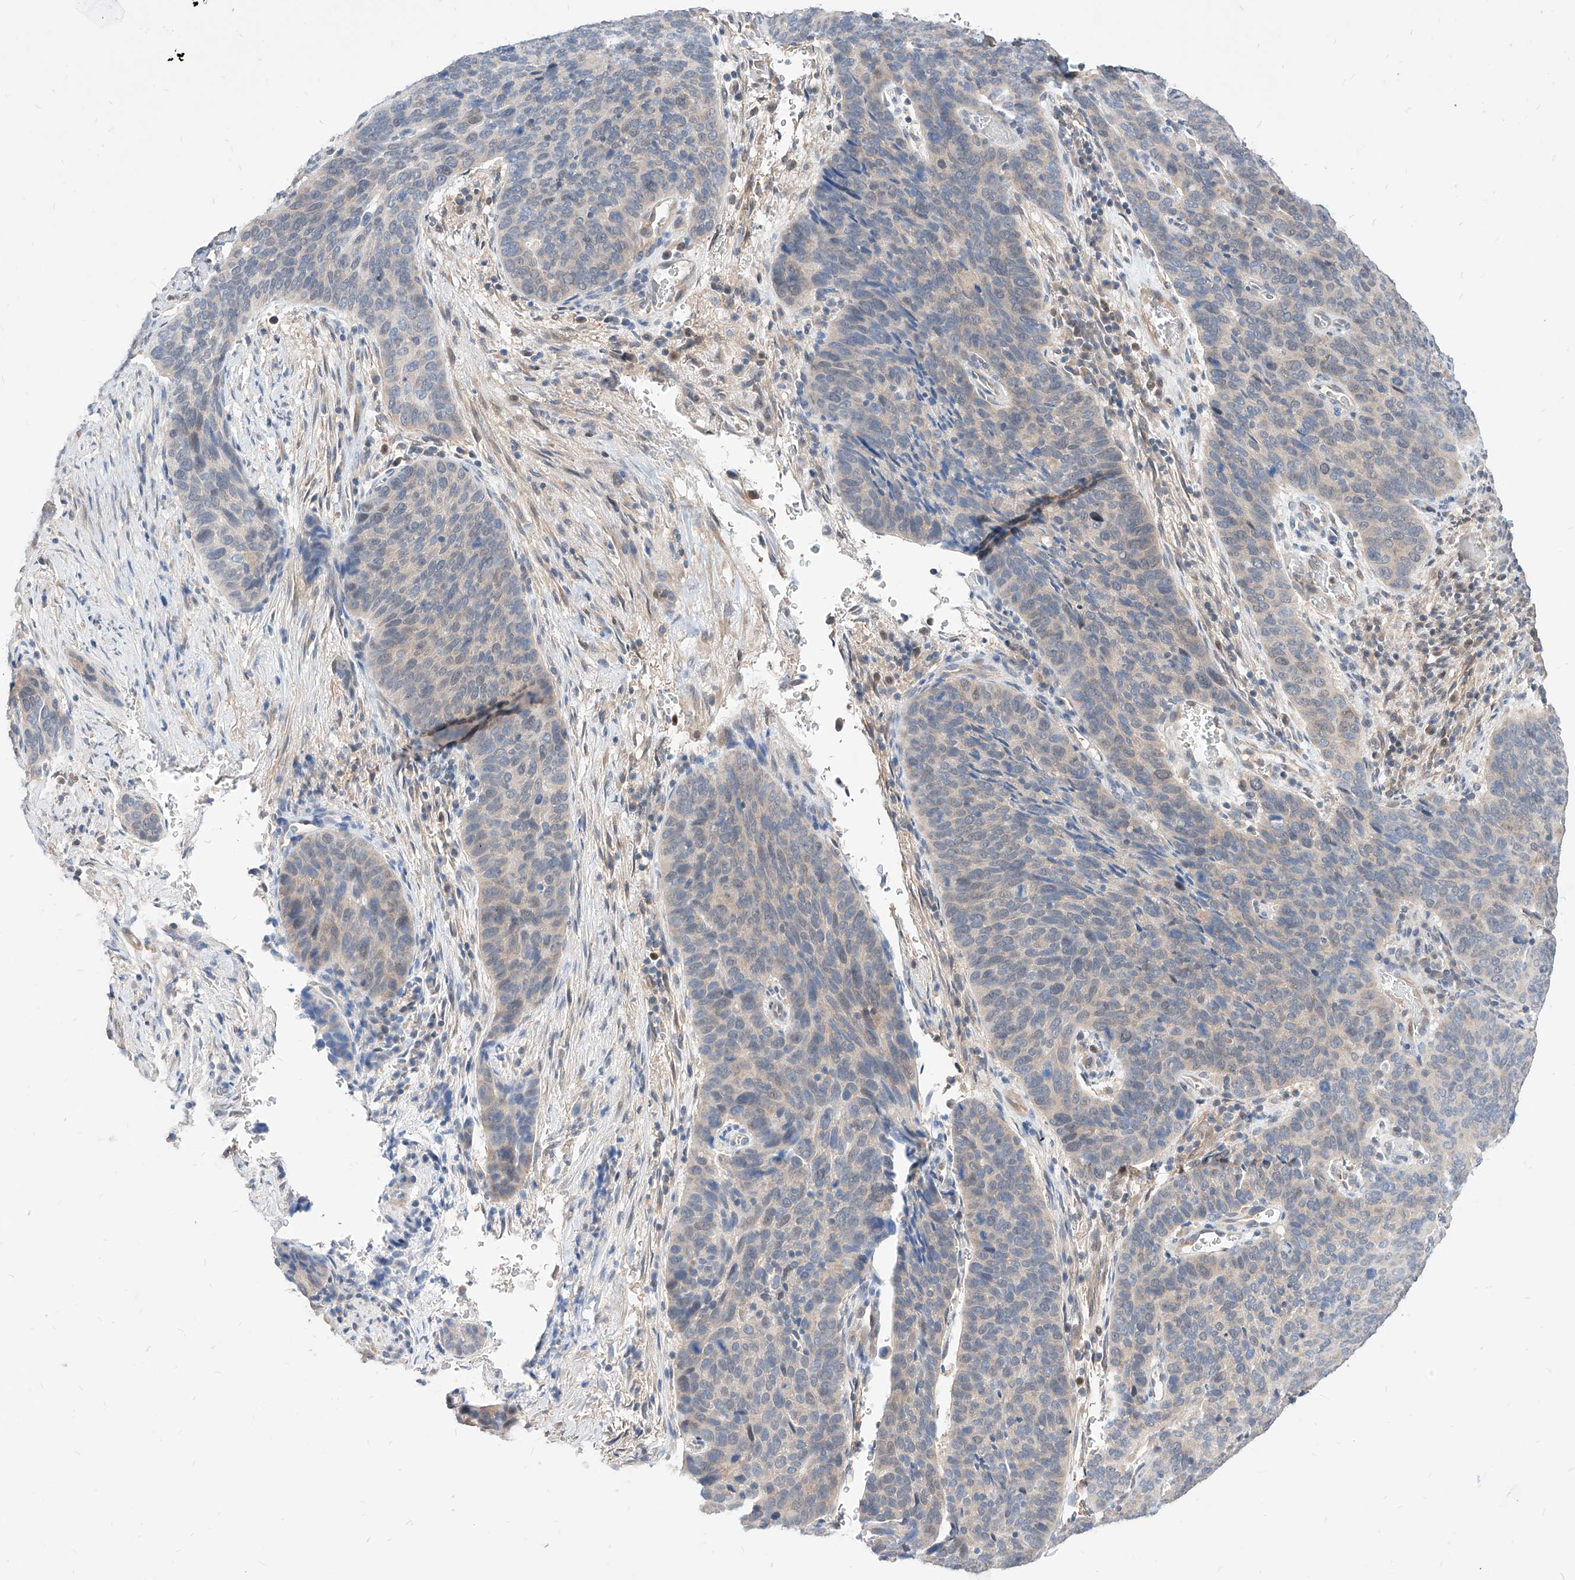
{"staining": {"intensity": "negative", "quantity": "none", "location": "none"}, "tissue": "cervical cancer", "cell_type": "Tumor cells", "image_type": "cancer", "snomed": [{"axis": "morphology", "description": "Squamous cell carcinoma, NOS"}, {"axis": "topography", "description": "Cervix"}], "caption": "Tumor cells are negative for protein expression in human squamous cell carcinoma (cervical). (DAB IHC with hematoxylin counter stain).", "gene": "TSNAX", "patient": {"sex": "female", "age": 60}}